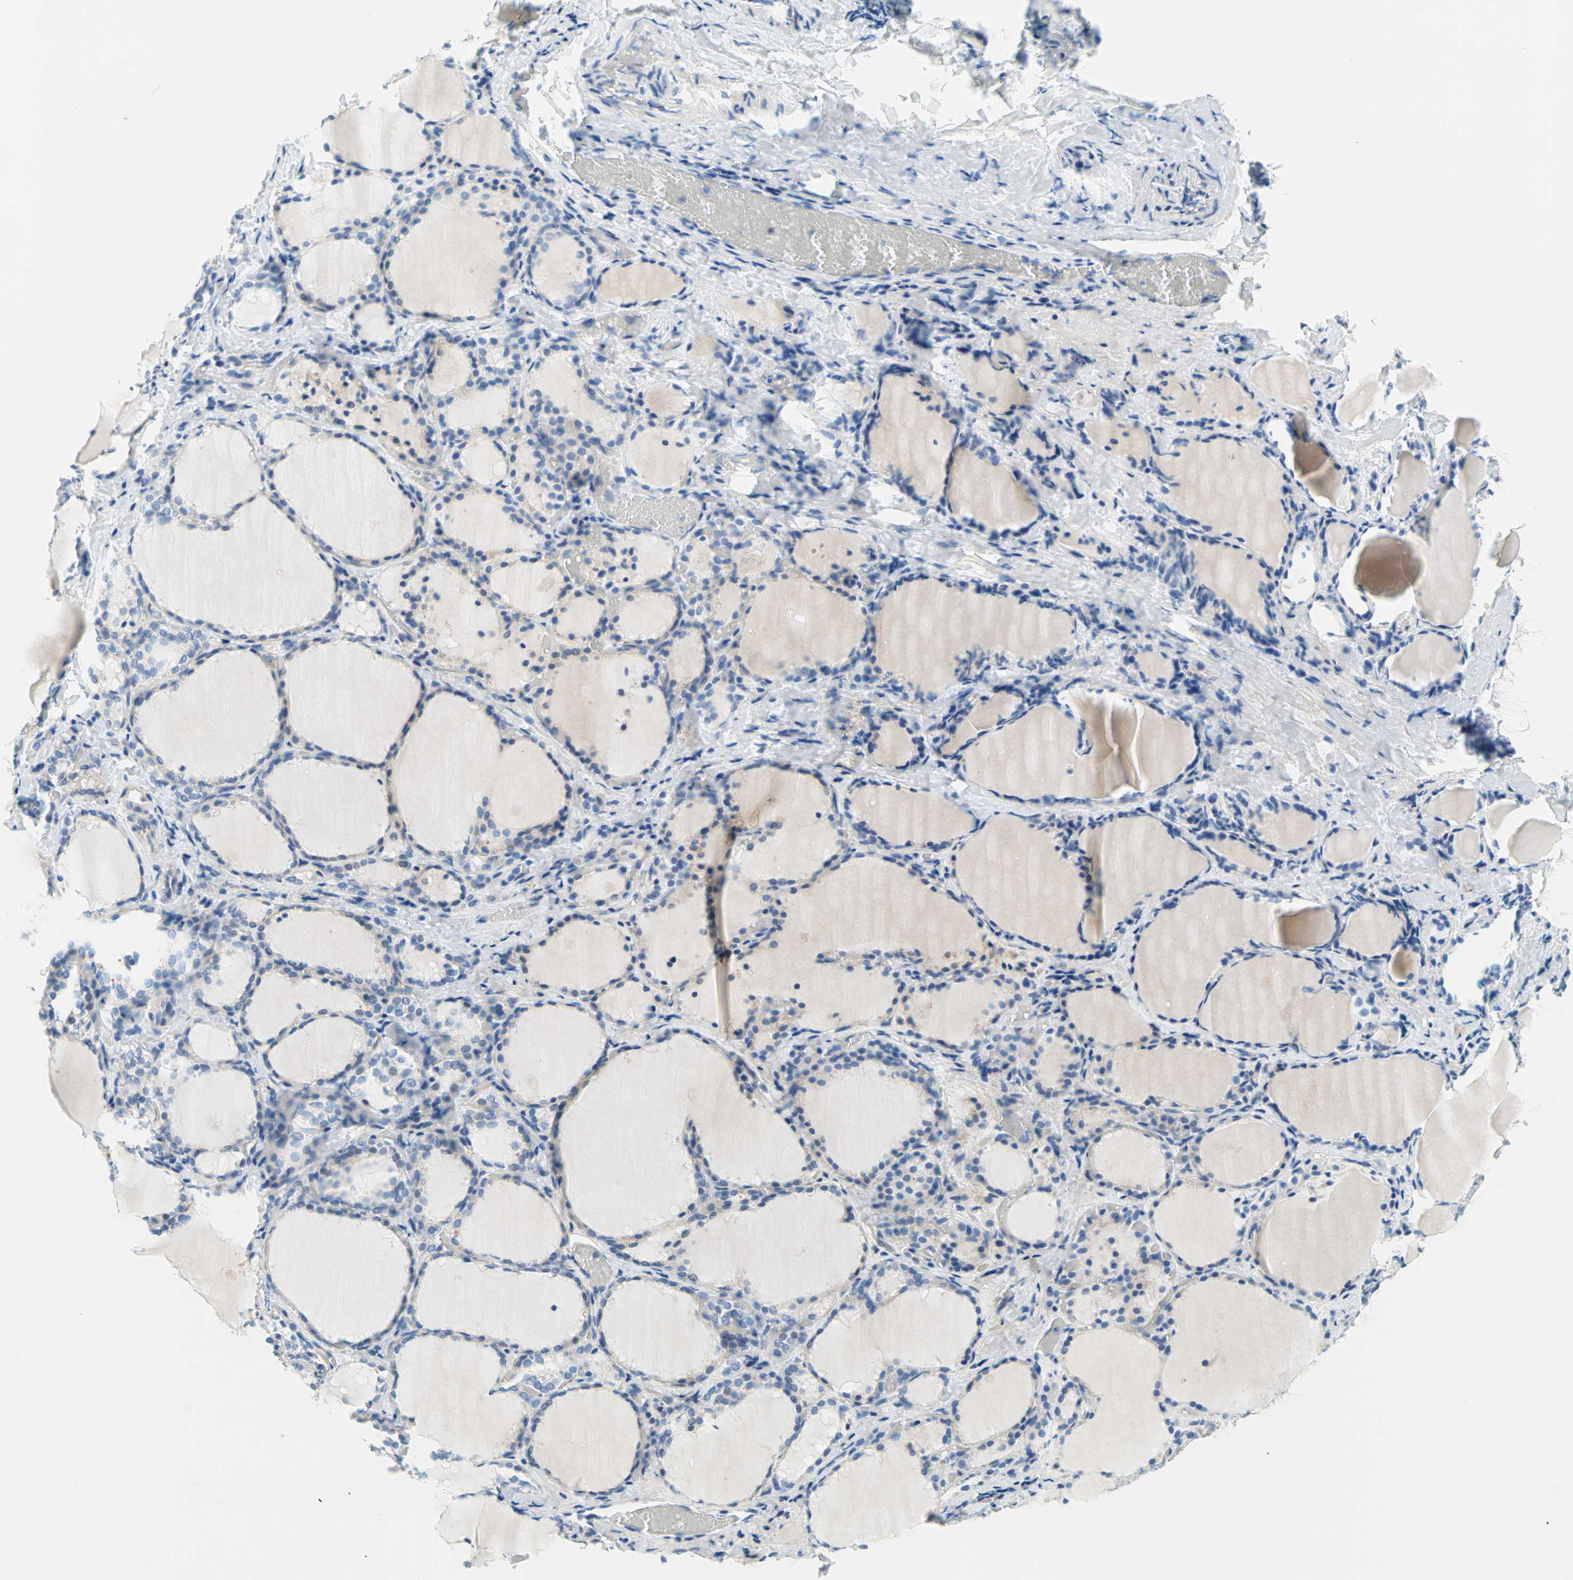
{"staining": {"intensity": "negative", "quantity": "none", "location": "none"}, "tissue": "thyroid gland", "cell_type": "Glandular cells", "image_type": "normal", "snomed": [{"axis": "morphology", "description": "Normal tissue, NOS"}, {"axis": "morphology", "description": "Papillary adenocarcinoma, NOS"}, {"axis": "topography", "description": "Thyroid gland"}], "caption": "Photomicrograph shows no significant protein staining in glandular cells of unremarkable thyroid gland. (Stains: DAB immunohistochemistry with hematoxylin counter stain, Microscopy: brightfield microscopy at high magnification).", "gene": "TMEM163", "patient": {"sex": "female", "age": 30}}